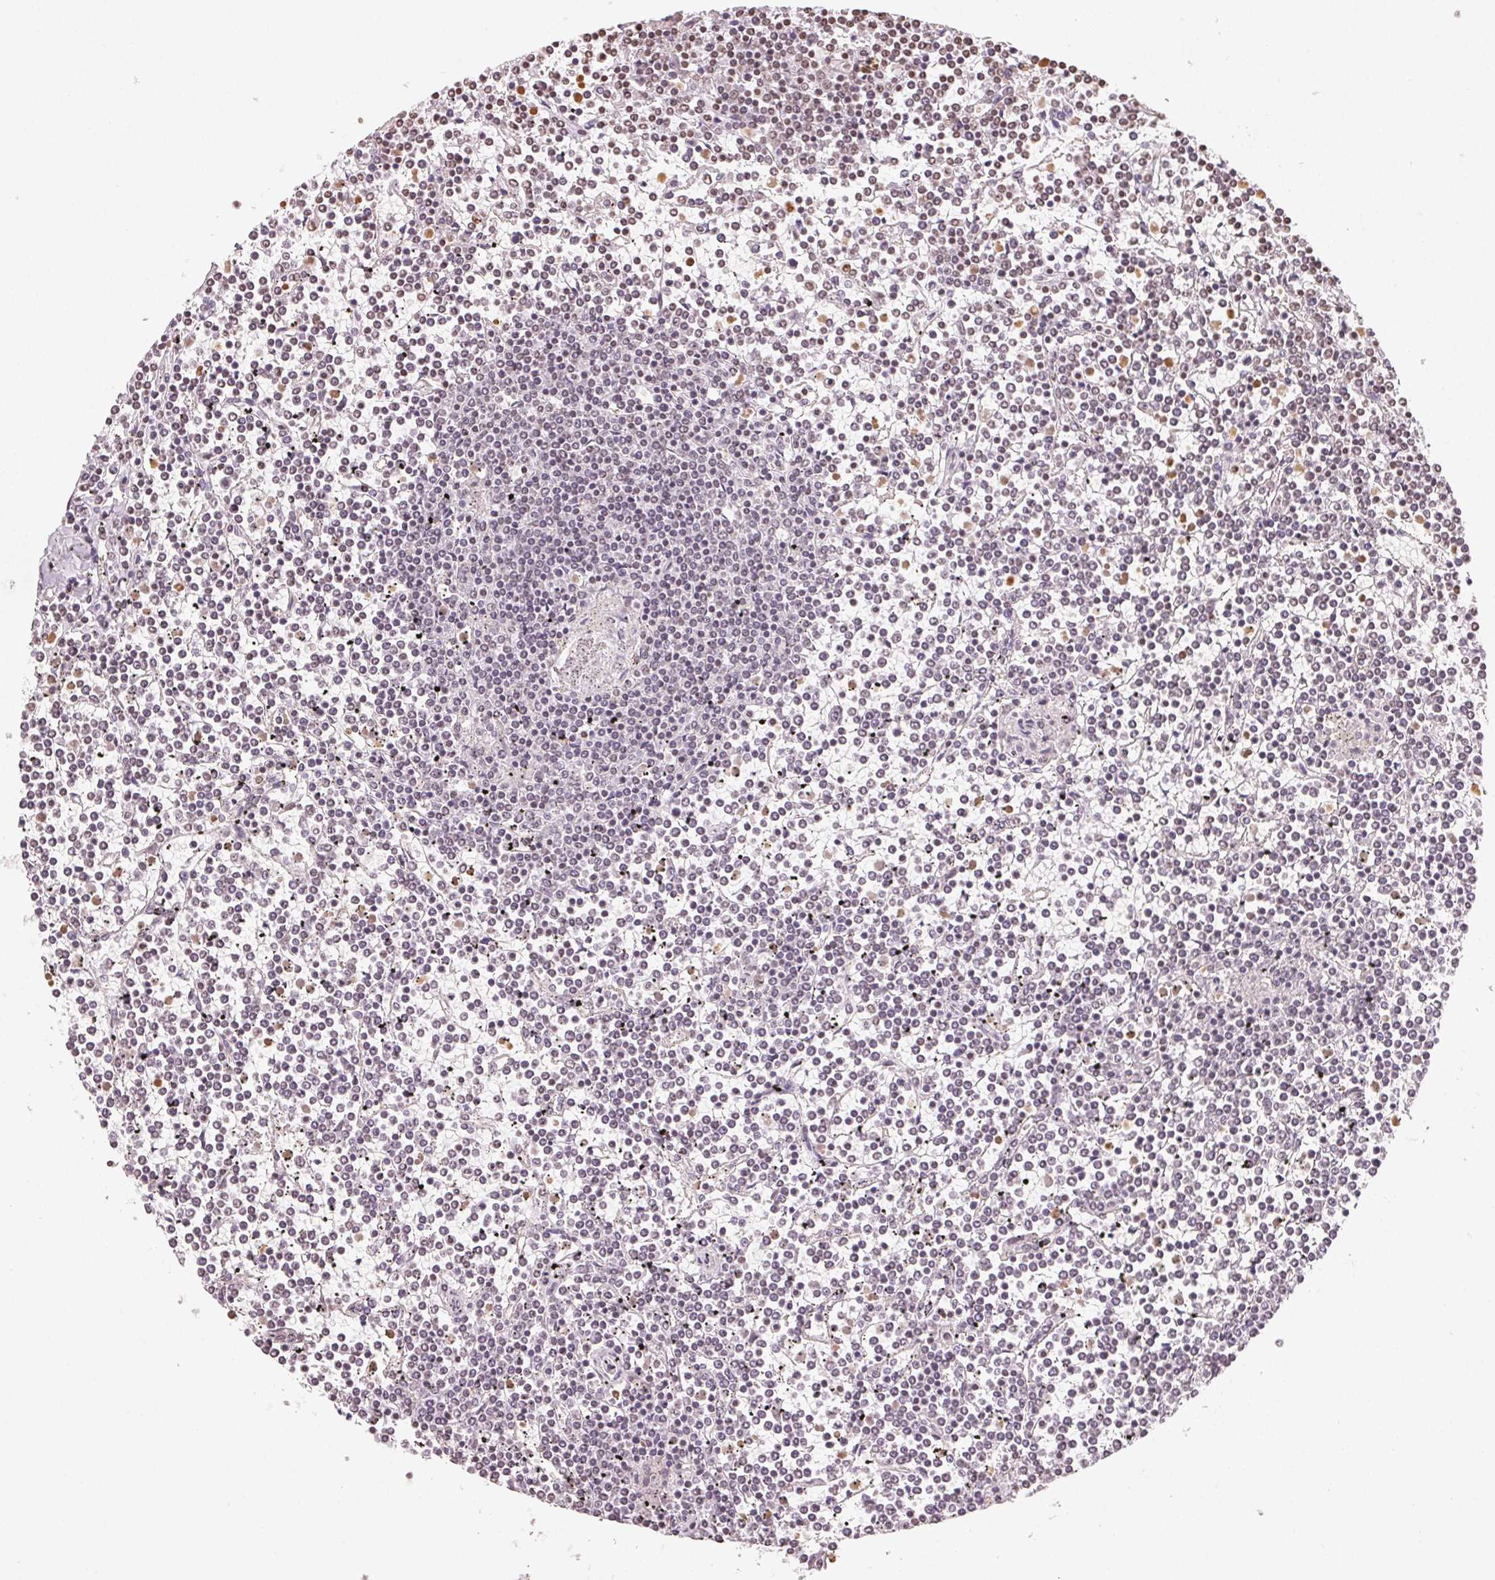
{"staining": {"intensity": "negative", "quantity": "none", "location": "none"}, "tissue": "lymphoma", "cell_type": "Tumor cells", "image_type": "cancer", "snomed": [{"axis": "morphology", "description": "Malignant lymphoma, non-Hodgkin's type, Low grade"}, {"axis": "topography", "description": "Spleen"}], "caption": "Human low-grade malignant lymphoma, non-Hodgkin's type stained for a protein using immunohistochemistry exhibits no staining in tumor cells.", "gene": "TBP", "patient": {"sex": "female", "age": 19}}